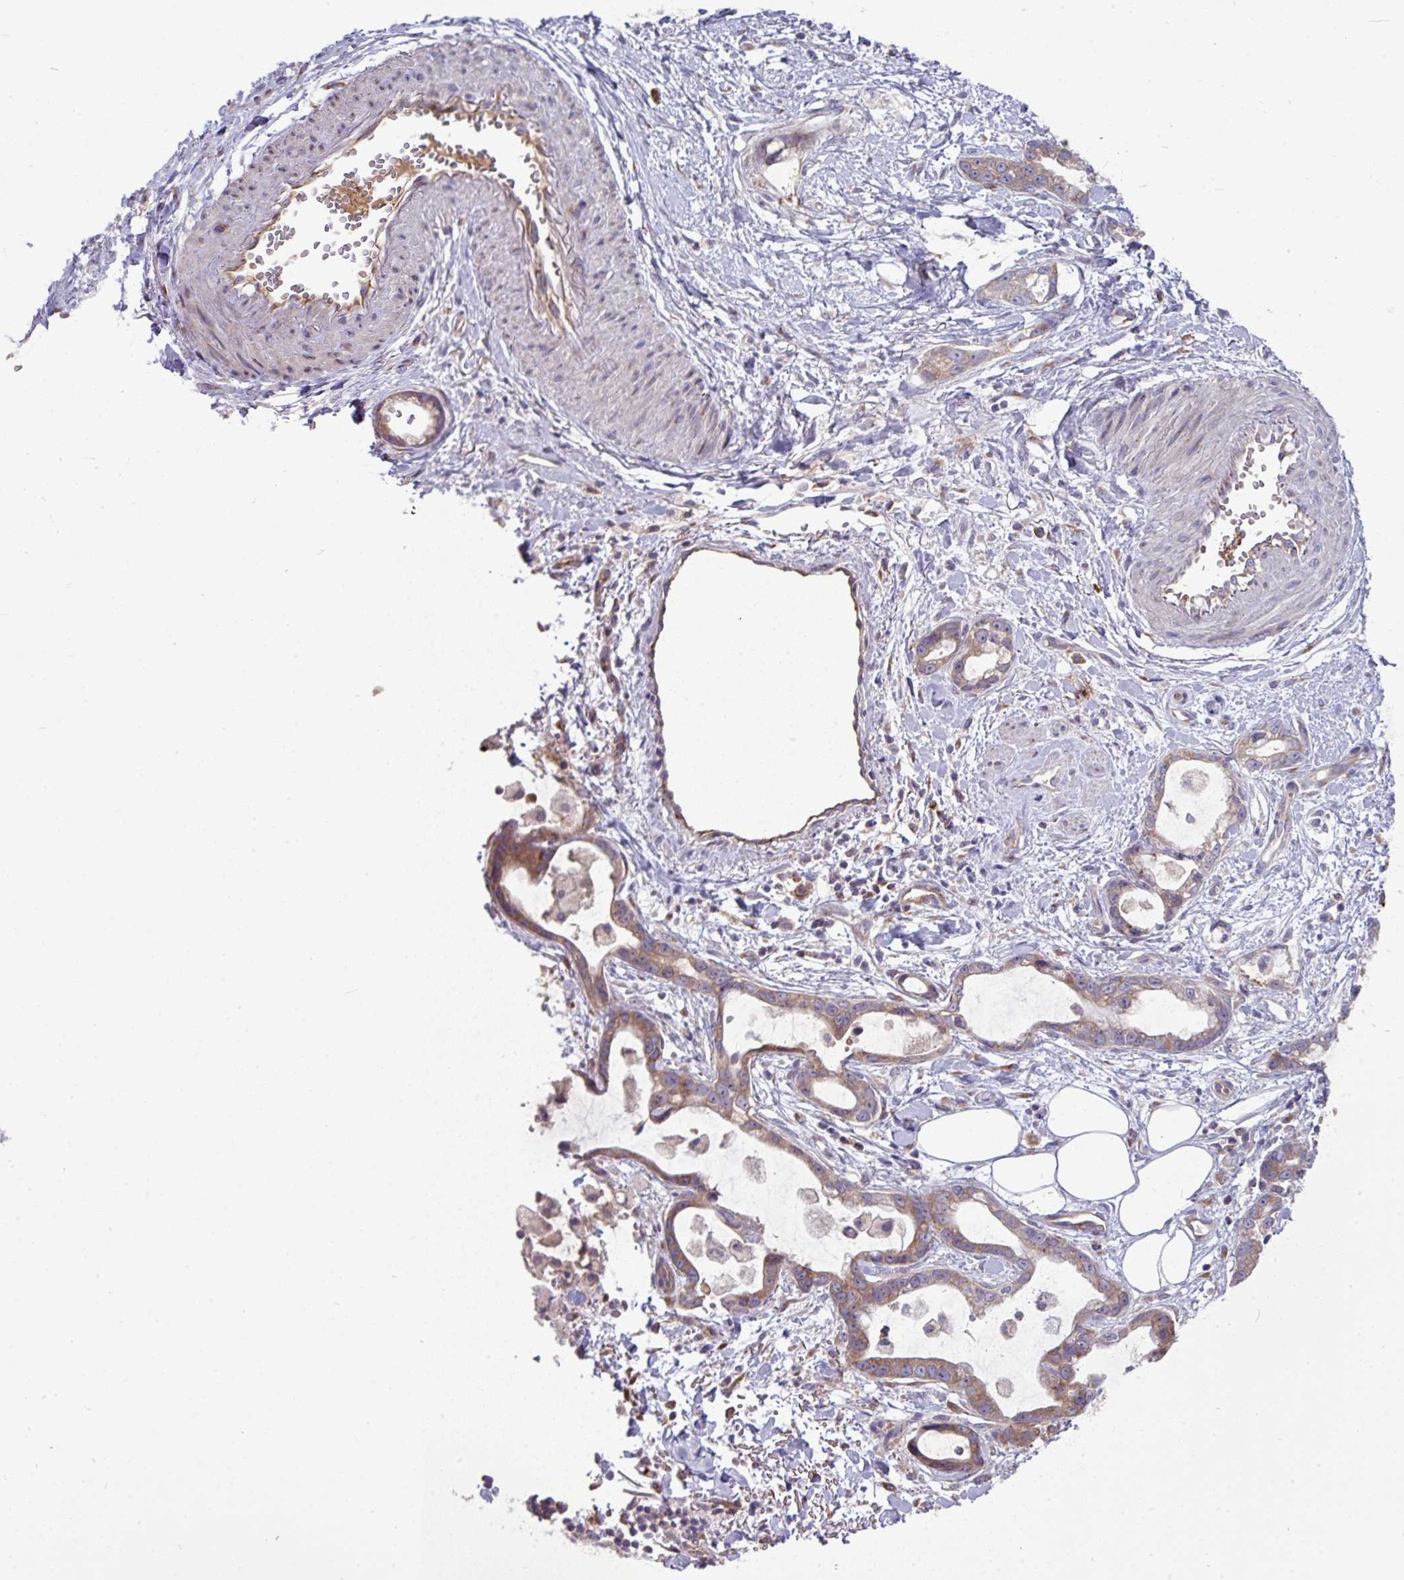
{"staining": {"intensity": "moderate", "quantity": "25%-75%", "location": "cytoplasmic/membranous"}, "tissue": "stomach cancer", "cell_type": "Tumor cells", "image_type": "cancer", "snomed": [{"axis": "morphology", "description": "Adenocarcinoma, NOS"}, {"axis": "topography", "description": "Stomach"}], "caption": "Human adenocarcinoma (stomach) stained with a protein marker demonstrates moderate staining in tumor cells.", "gene": "LSM12", "patient": {"sex": "male", "age": 55}}